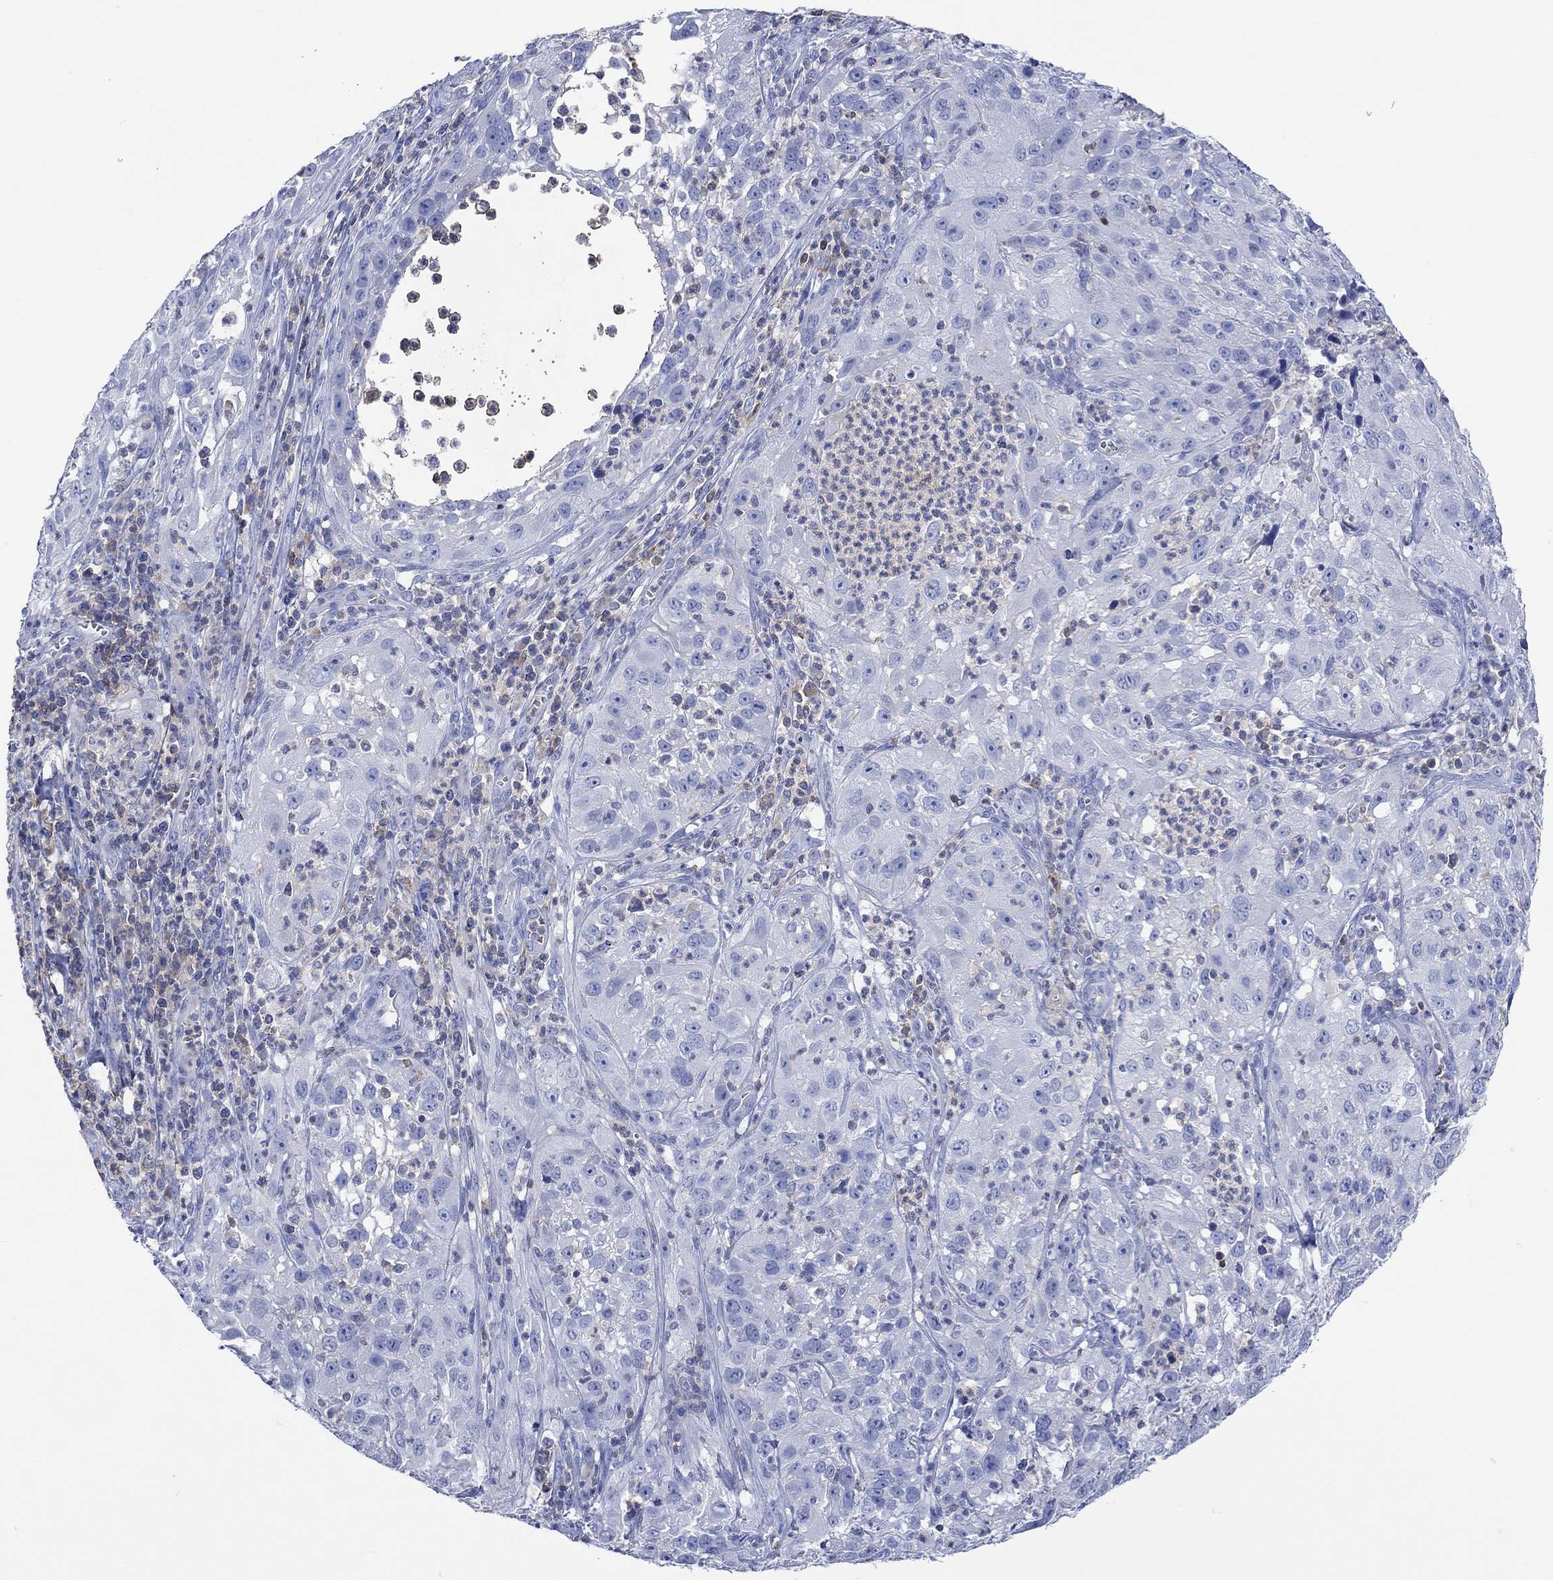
{"staining": {"intensity": "negative", "quantity": "none", "location": "none"}, "tissue": "cervical cancer", "cell_type": "Tumor cells", "image_type": "cancer", "snomed": [{"axis": "morphology", "description": "Squamous cell carcinoma, NOS"}, {"axis": "topography", "description": "Cervix"}], "caption": "IHC of human squamous cell carcinoma (cervical) reveals no positivity in tumor cells.", "gene": "GCM1", "patient": {"sex": "female", "age": 32}}